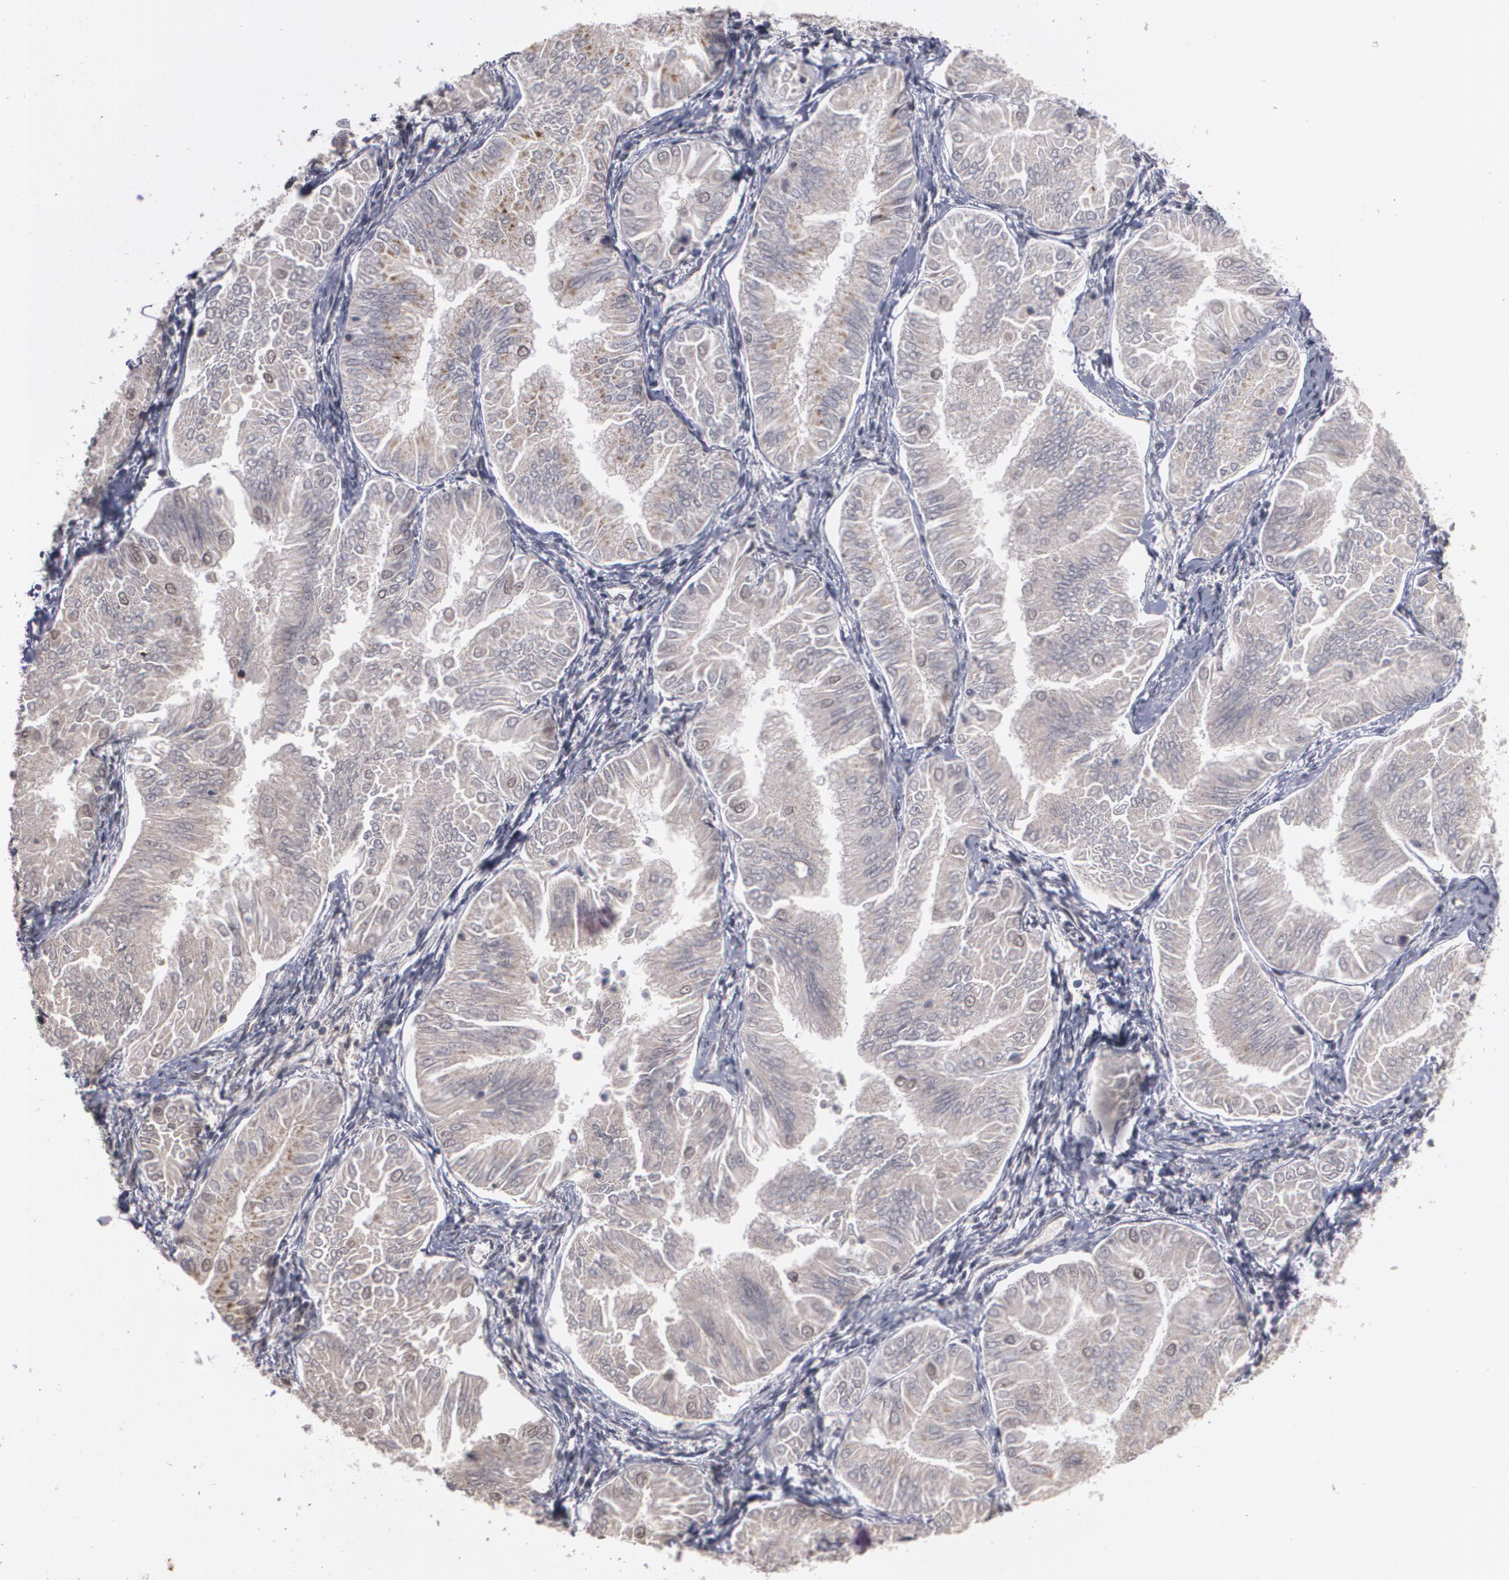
{"staining": {"intensity": "weak", "quantity": ">75%", "location": "cytoplasmic/membranous"}, "tissue": "endometrial cancer", "cell_type": "Tumor cells", "image_type": "cancer", "snomed": [{"axis": "morphology", "description": "Adenocarcinoma, NOS"}, {"axis": "topography", "description": "Endometrium"}], "caption": "IHC image of human endometrial cancer stained for a protein (brown), which demonstrates low levels of weak cytoplasmic/membranous positivity in about >75% of tumor cells.", "gene": "ZNF75A", "patient": {"sex": "female", "age": 53}}